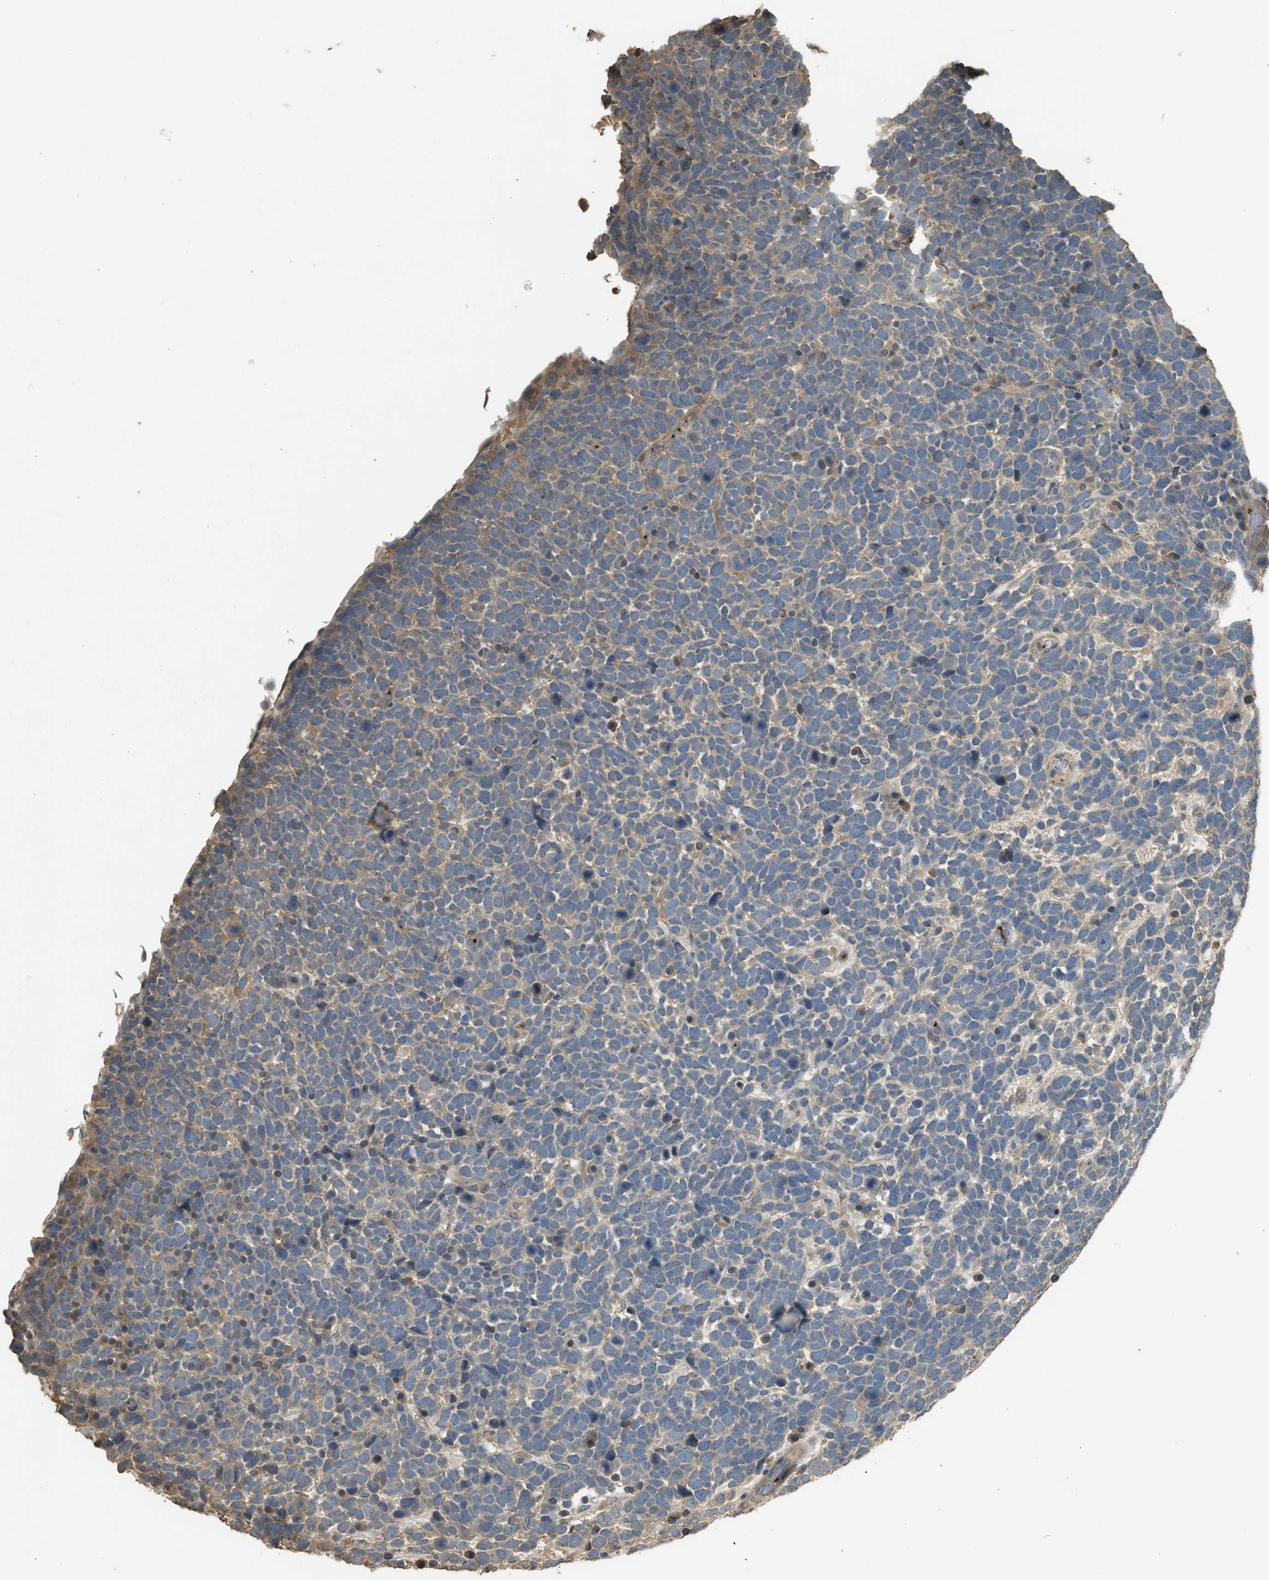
{"staining": {"intensity": "weak", "quantity": "<25%", "location": "cytoplasmic/membranous"}, "tissue": "urothelial cancer", "cell_type": "Tumor cells", "image_type": "cancer", "snomed": [{"axis": "morphology", "description": "Urothelial carcinoma, High grade"}, {"axis": "topography", "description": "Urinary bladder"}], "caption": "Histopathology image shows no significant protein expression in tumor cells of urothelial cancer. The staining is performed using DAB (3,3'-diaminobenzidine) brown chromogen with nuclei counter-stained in using hematoxylin.", "gene": "ARHGDIA", "patient": {"sex": "female", "age": 82}}